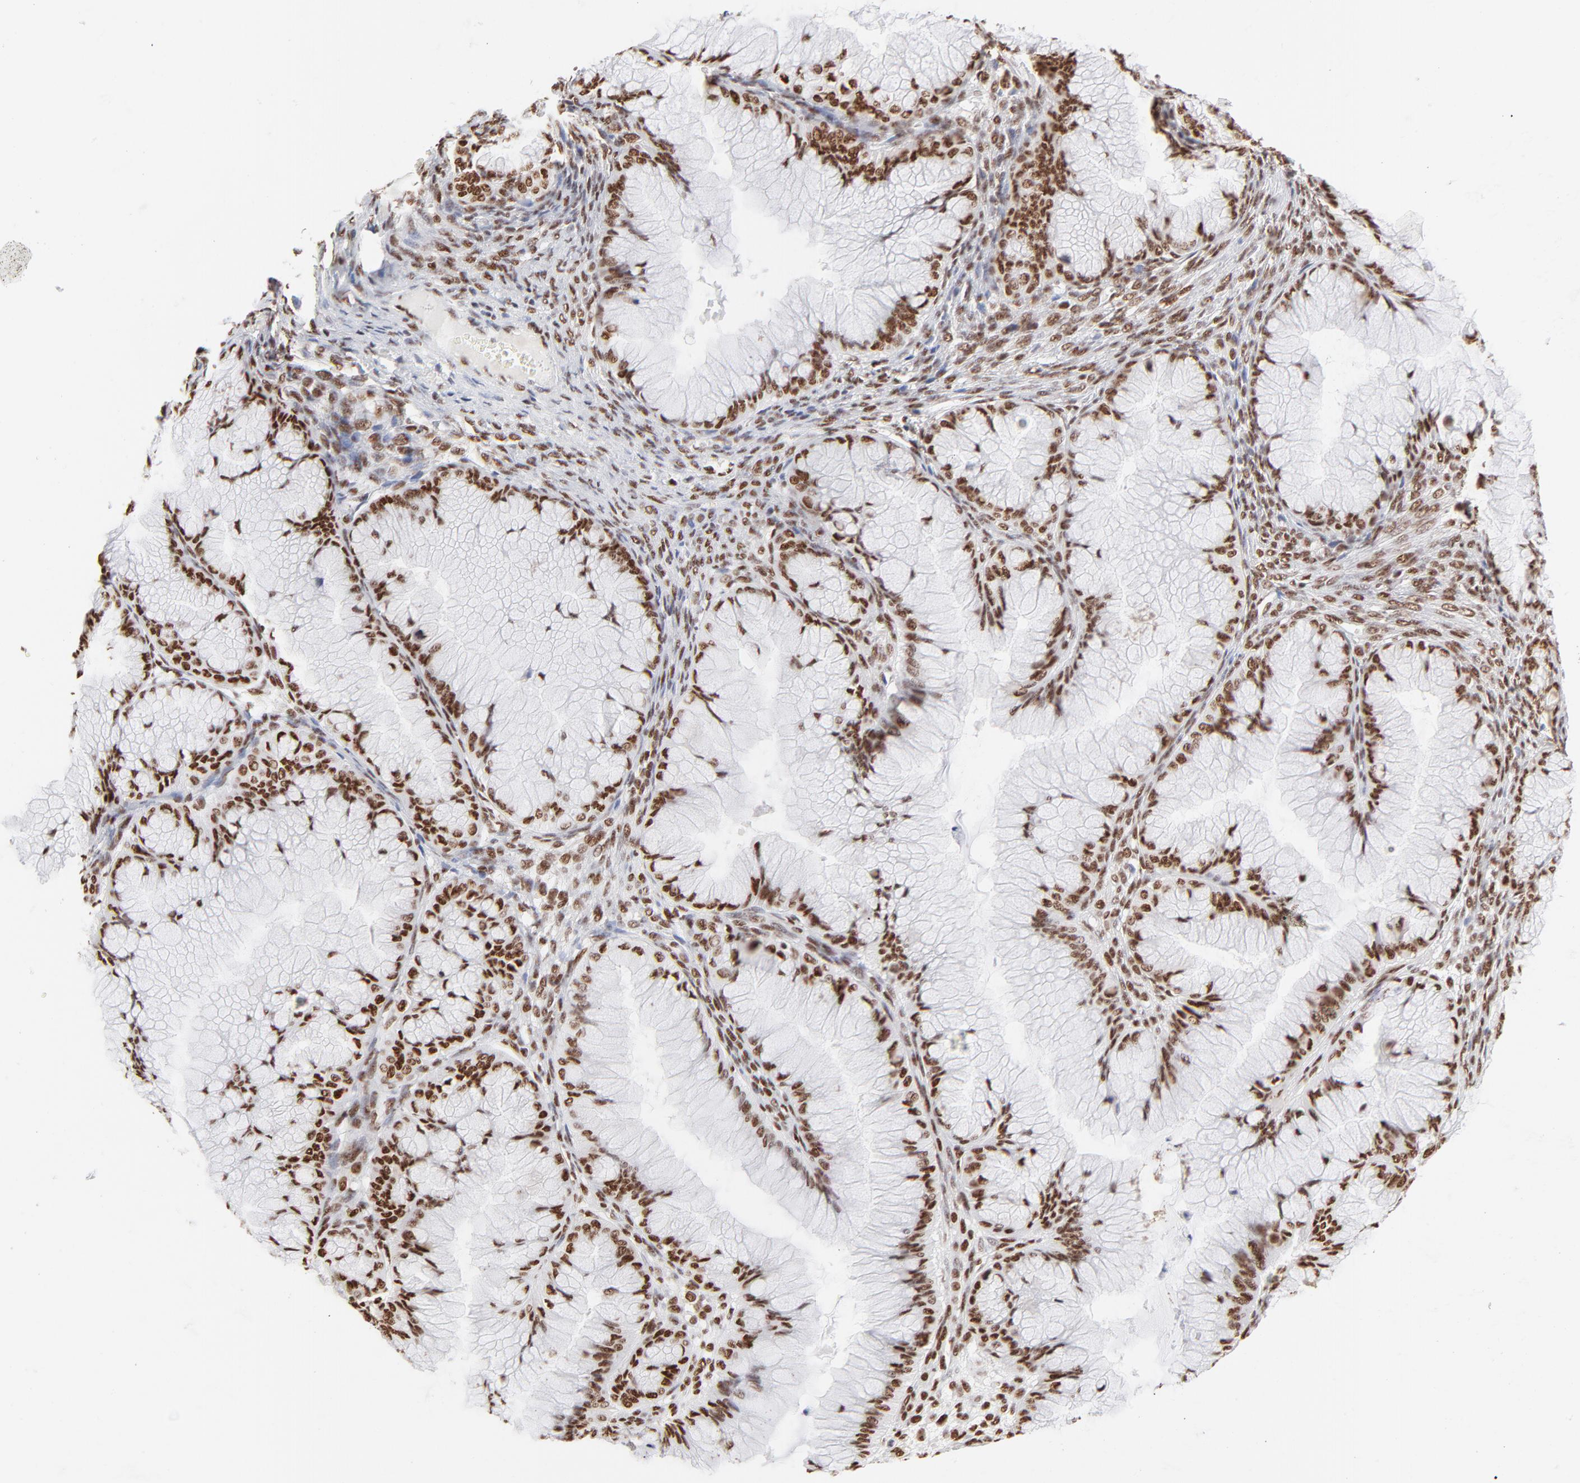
{"staining": {"intensity": "strong", "quantity": ">75%", "location": "nuclear"}, "tissue": "ovarian cancer", "cell_type": "Tumor cells", "image_type": "cancer", "snomed": [{"axis": "morphology", "description": "Cystadenocarcinoma, mucinous, NOS"}, {"axis": "topography", "description": "Ovary"}], "caption": "Protein expression by immunohistochemistry (IHC) shows strong nuclear positivity in about >75% of tumor cells in mucinous cystadenocarcinoma (ovarian).", "gene": "TARDBP", "patient": {"sex": "female", "age": 63}}